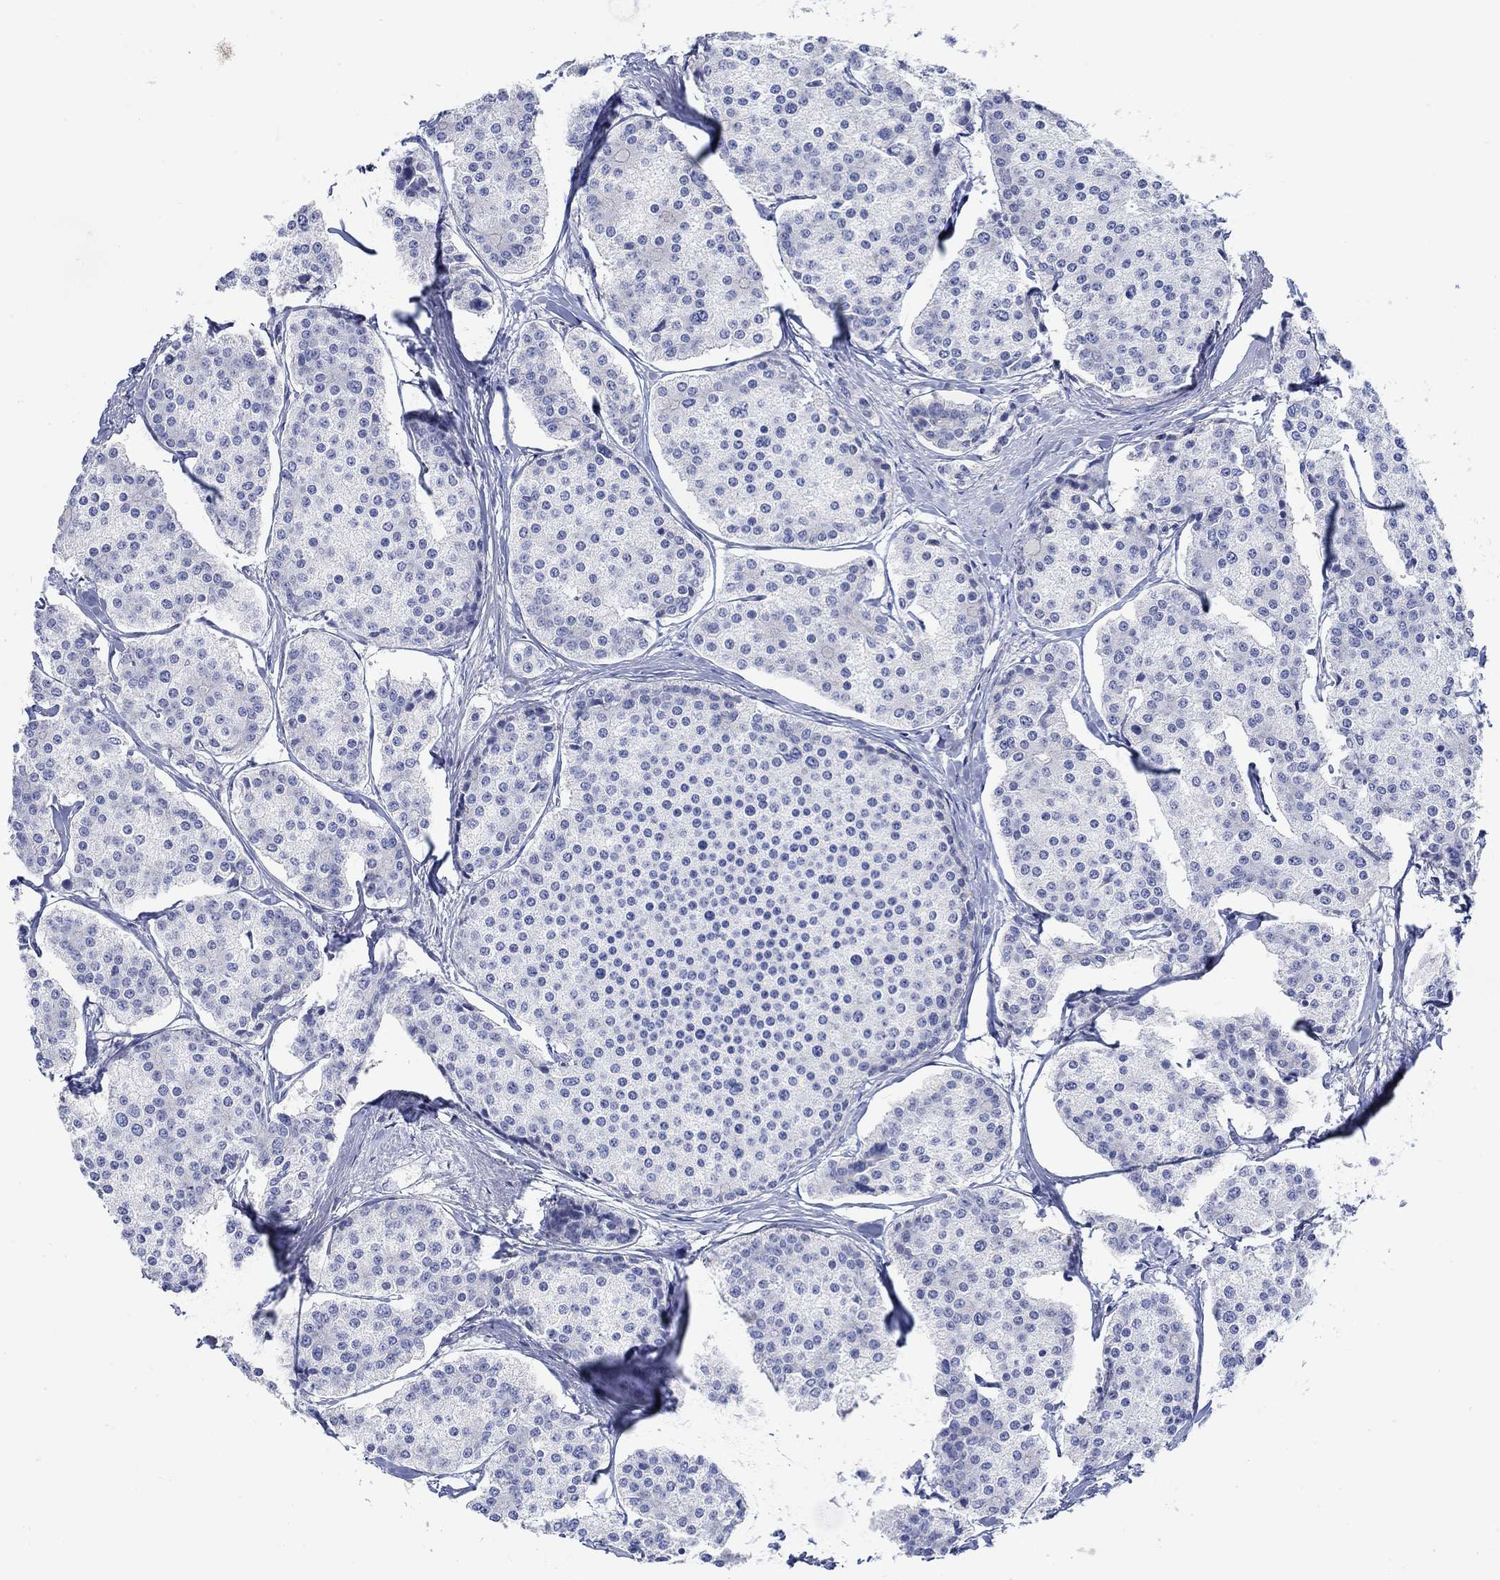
{"staining": {"intensity": "negative", "quantity": "none", "location": "none"}, "tissue": "carcinoid", "cell_type": "Tumor cells", "image_type": "cancer", "snomed": [{"axis": "morphology", "description": "Carcinoid, malignant, NOS"}, {"axis": "topography", "description": "Small intestine"}], "caption": "Immunohistochemical staining of human carcinoid shows no significant positivity in tumor cells.", "gene": "P2RY6", "patient": {"sex": "female", "age": 65}}